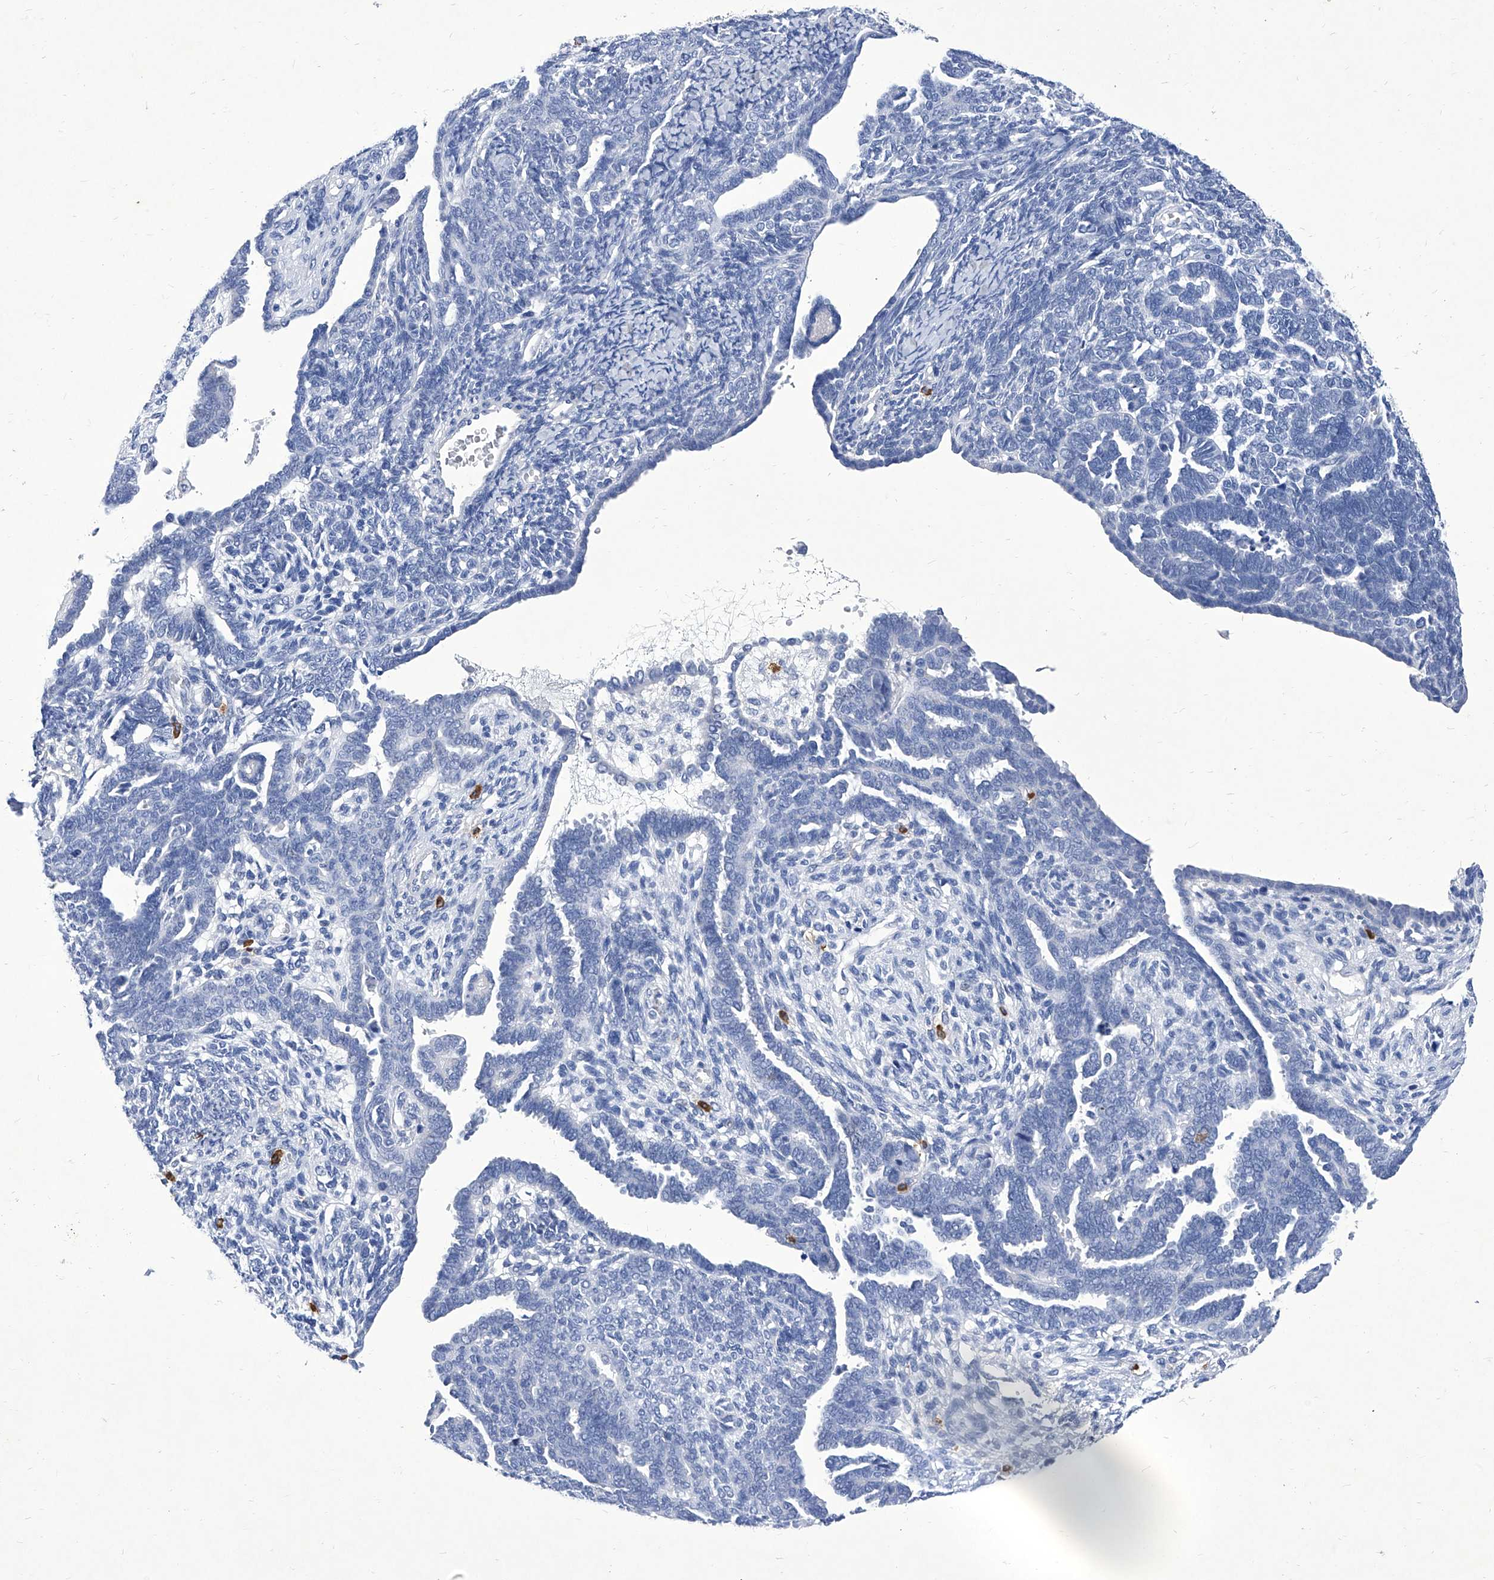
{"staining": {"intensity": "negative", "quantity": "none", "location": "none"}, "tissue": "endometrial cancer", "cell_type": "Tumor cells", "image_type": "cancer", "snomed": [{"axis": "morphology", "description": "Neoplasm, malignant, NOS"}, {"axis": "topography", "description": "Endometrium"}], "caption": "Tumor cells are negative for brown protein staining in neoplasm (malignant) (endometrial).", "gene": "IFNL2", "patient": {"sex": "female", "age": 74}}